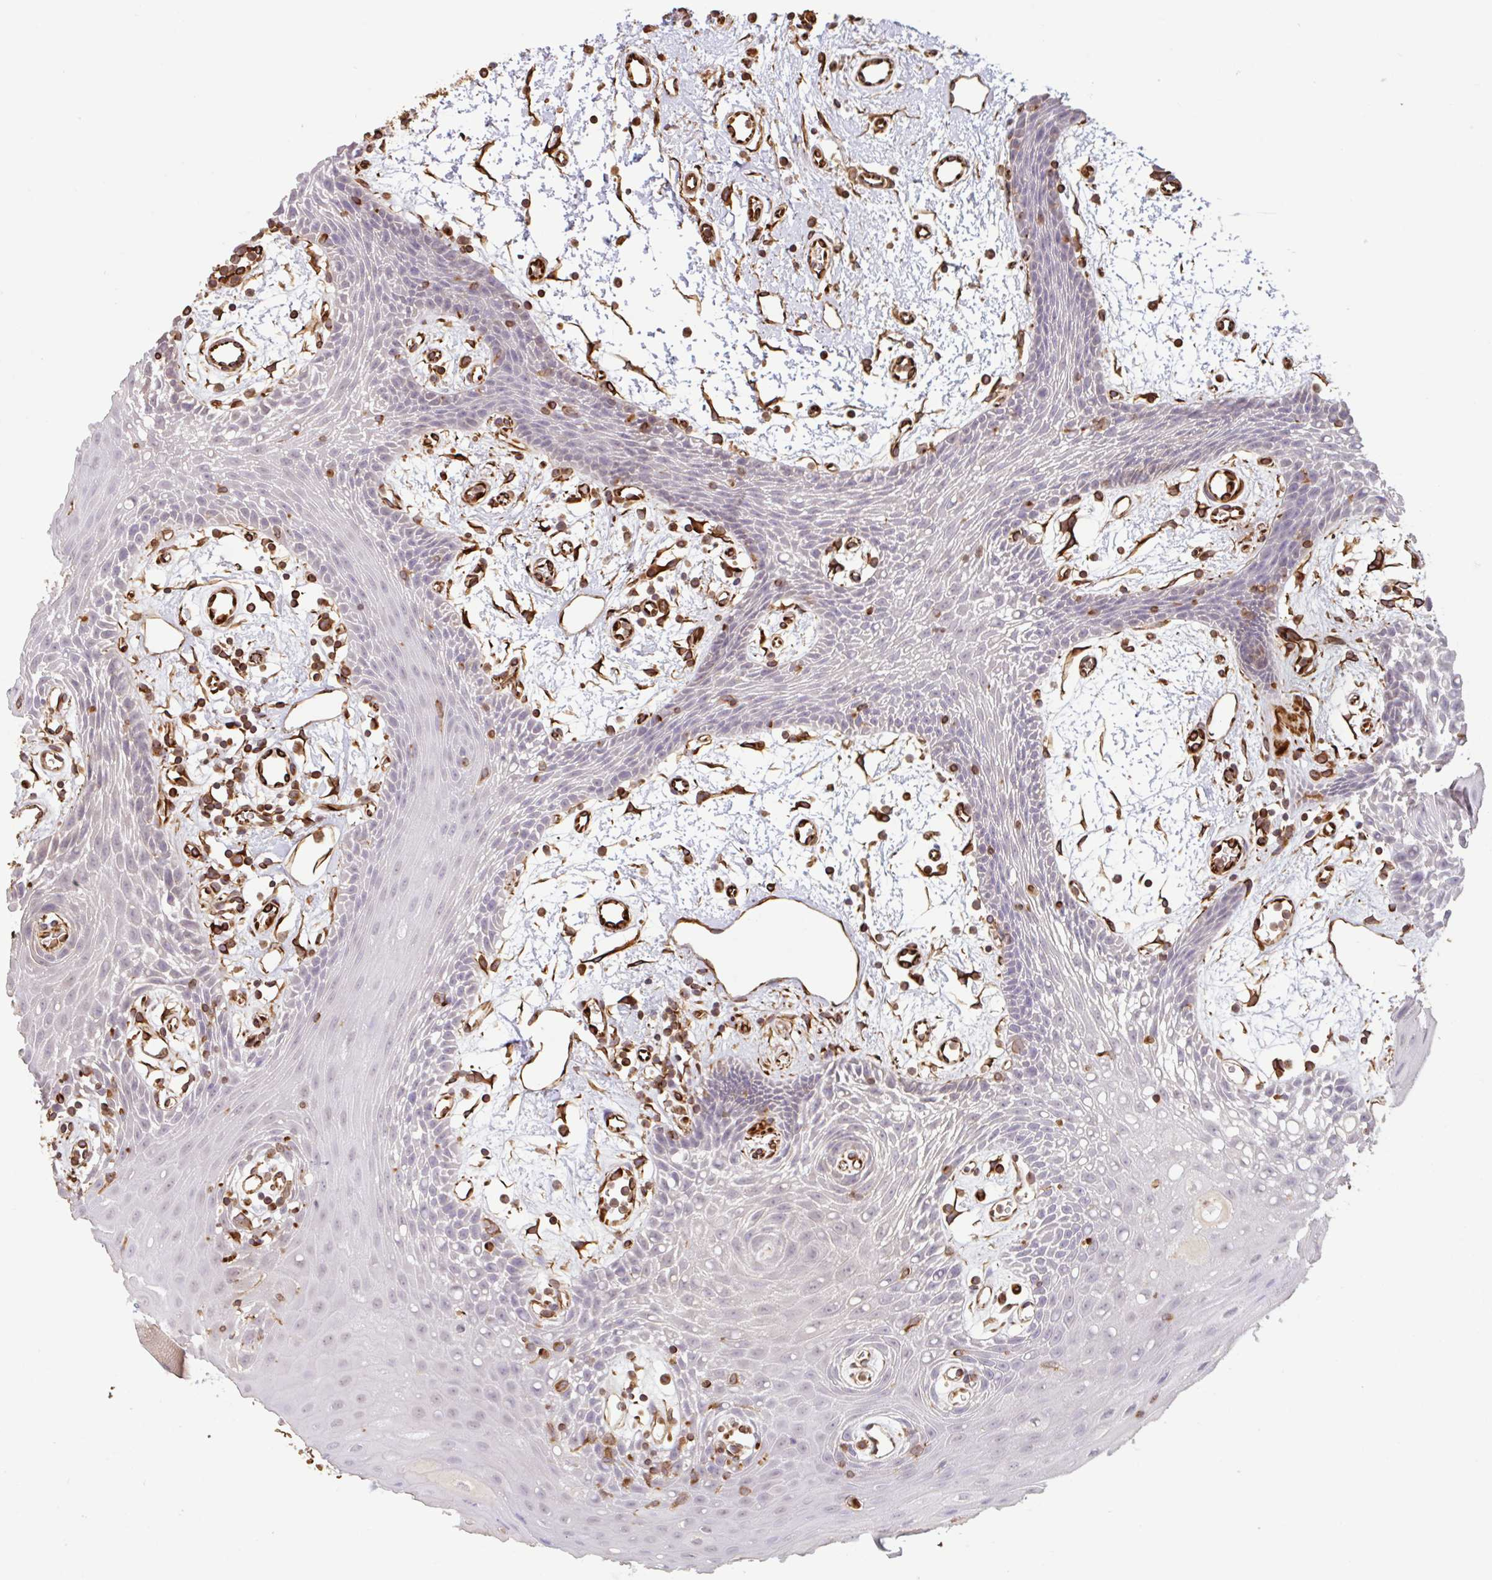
{"staining": {"intensity": "negative", "quantity": "none", "location": "none"}, "tissue": "oral mucosa", "cell_type": "Squamous epithelial cells", "image_type": "normal", "snomed": [{"axis": "morphology", "description": "Normal tissue, NOS"}, {"axis": "topography", "description": "Oral tissue"}], "caption": "The immunohistochemistry (IHC) micrograph has no significant staining in squamous epithelial cells of oral mucosa.", "gene": "ZNF790", "patient": {"sex": "female", "age": 59}}